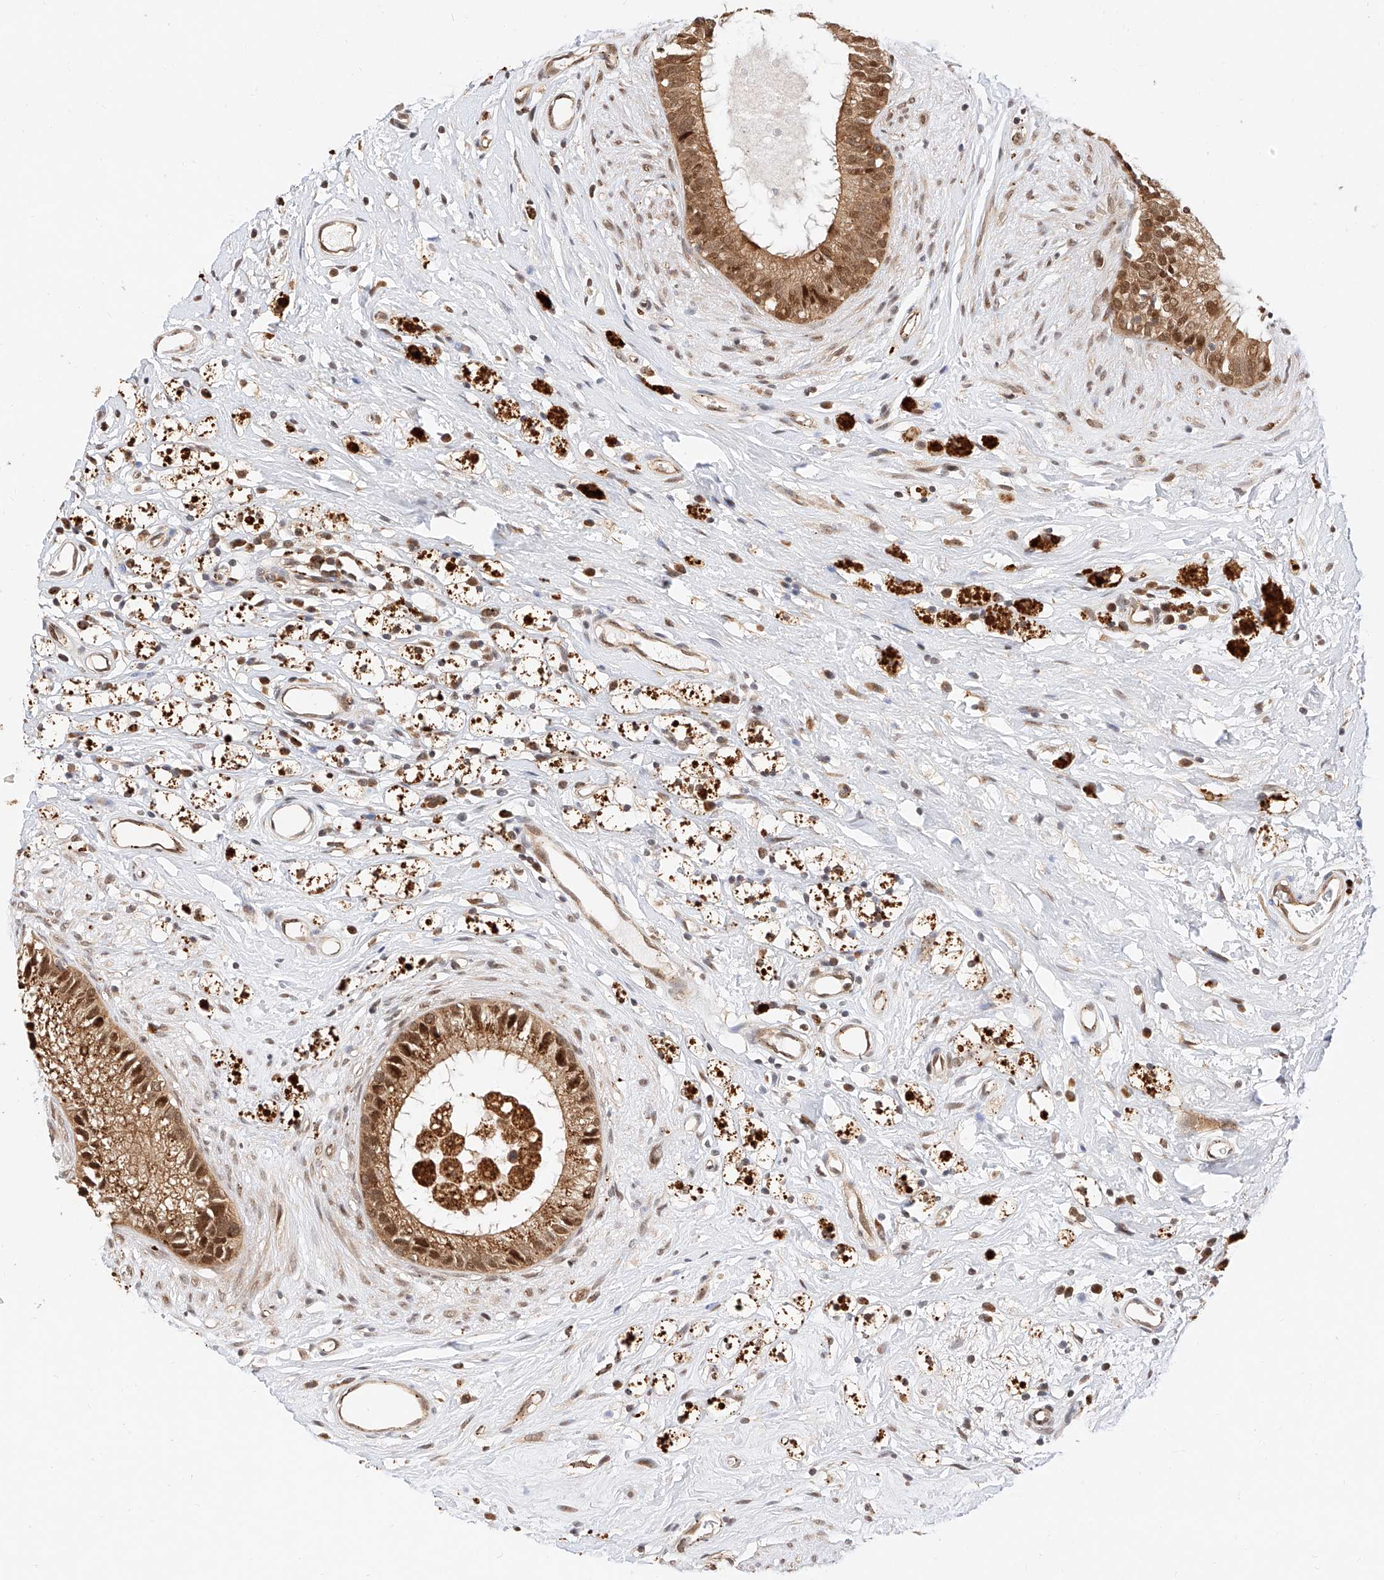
{"staining": {"intensity": "moderate", "quantity": ">75%", "location": "cytoplasmic/membranous,nuclear"}, "tissue": "epididymis", "cell_type": "Glandular cells", "image_type": "normal", "snomed": [{"axis": "morphology", "description": "Normal tissue, NOS"}, {"axis": "topography", "description": "Epididymis"}], "caption": "A histopathology image of human epididymis stained for a protein shows moderate cytoplasmic/membranous,nuclear brown staining in glandular cells. Nuclei are stained in blue.", "gene": "EIF4H", "patient": {"sex": "male", "age": 80}}